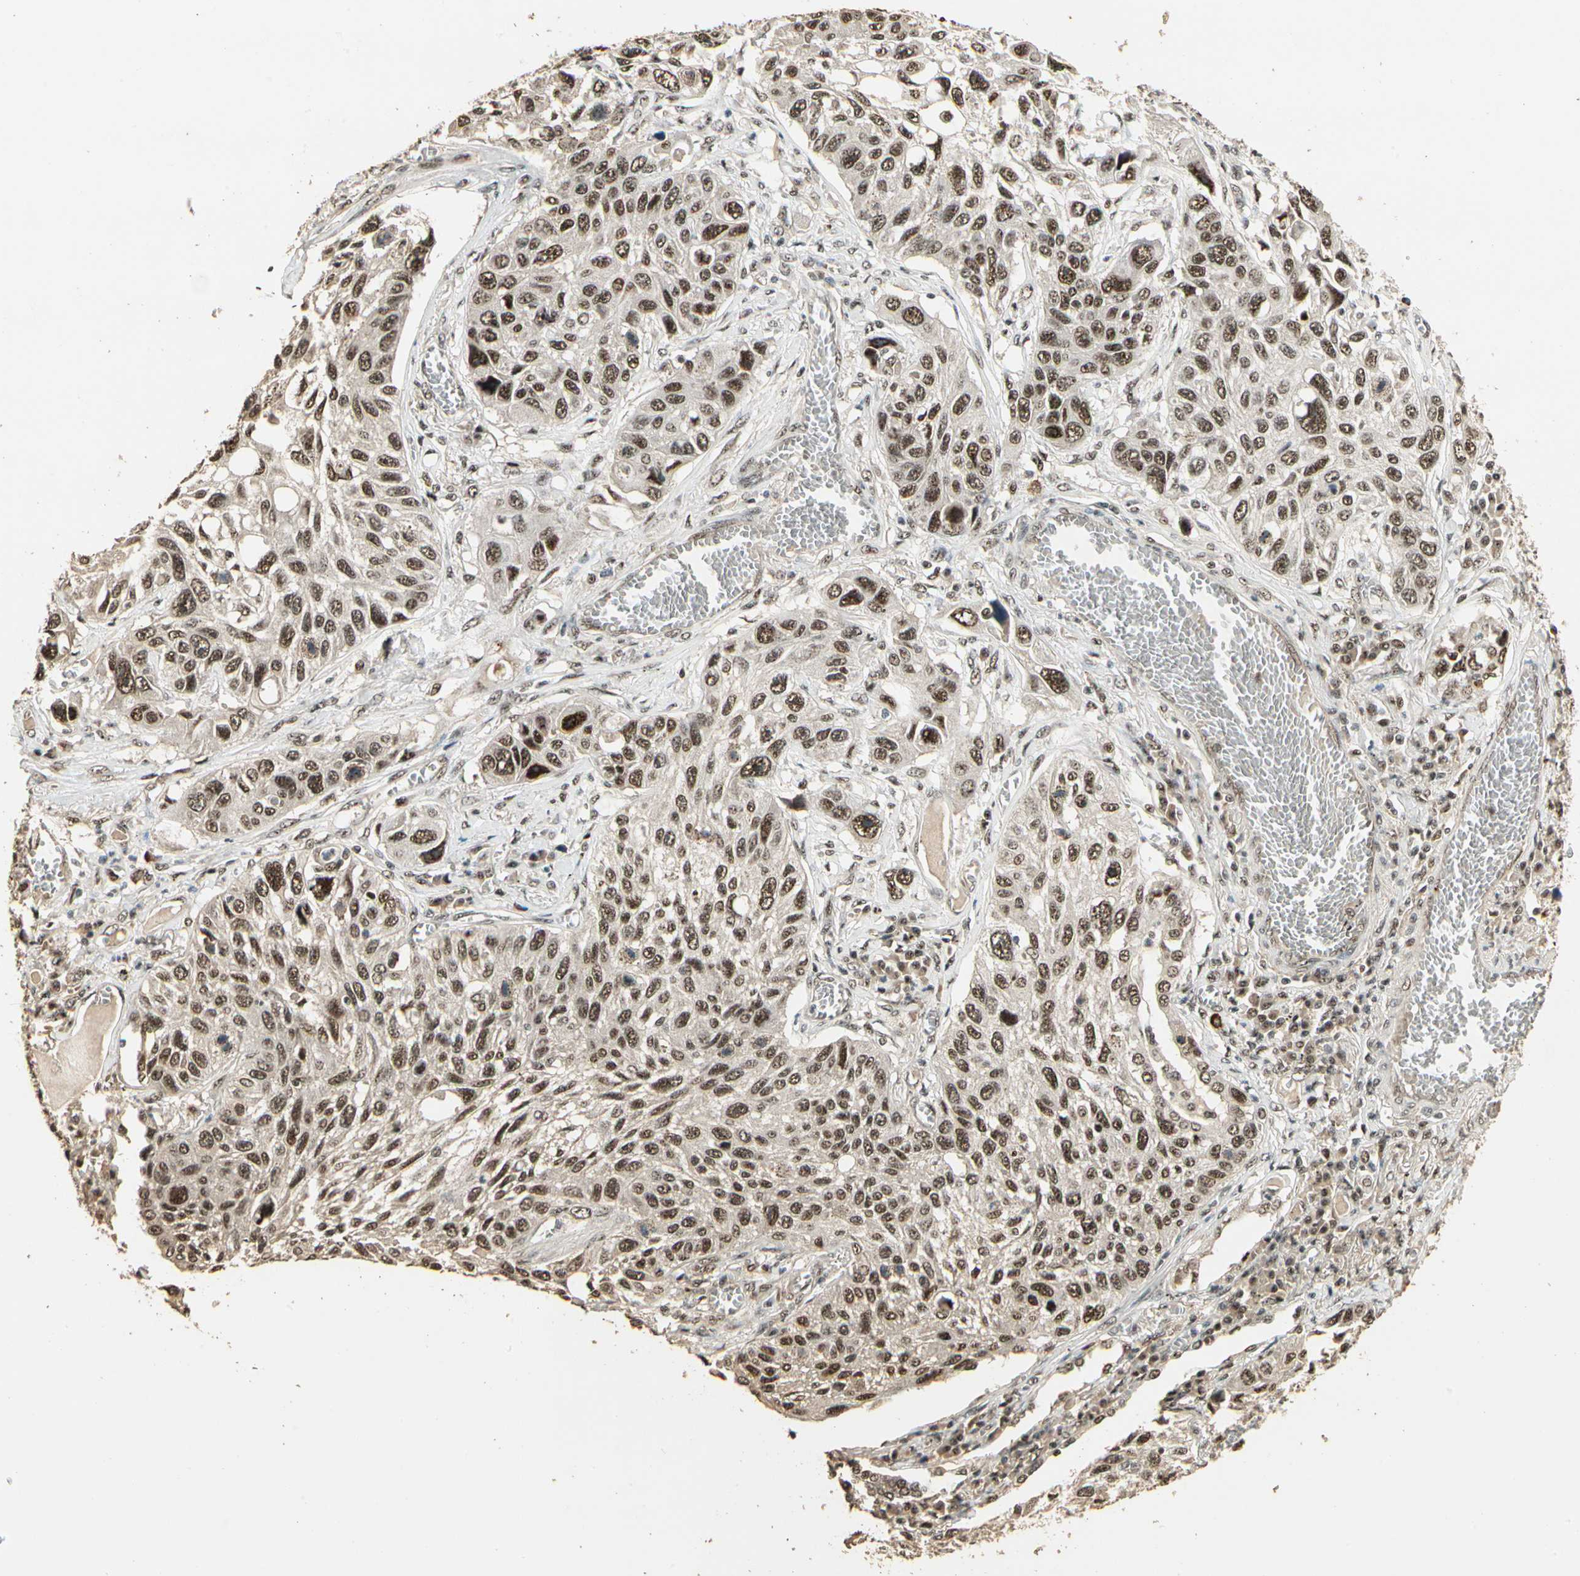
{"staining": {"intensity": "strong", "quantity": ">75%", "location": "nuclear"}, "tissue": "lung cancer", "cell_type": "Tumor cells", "image_type": "cancer", "snomed": [{"axis": "morphology", "description": "Squamous cell carcinoma, NOS"}, {"axis": "topography", "description": "Lung"}], "caption": "This is an image of immunohistochemistry (IHC) staining of lung cancer, which shows strong expression in the nuclear of tumor cells.", "gene": "RBM25", "patient": {"sex": "male", "age": 71}}